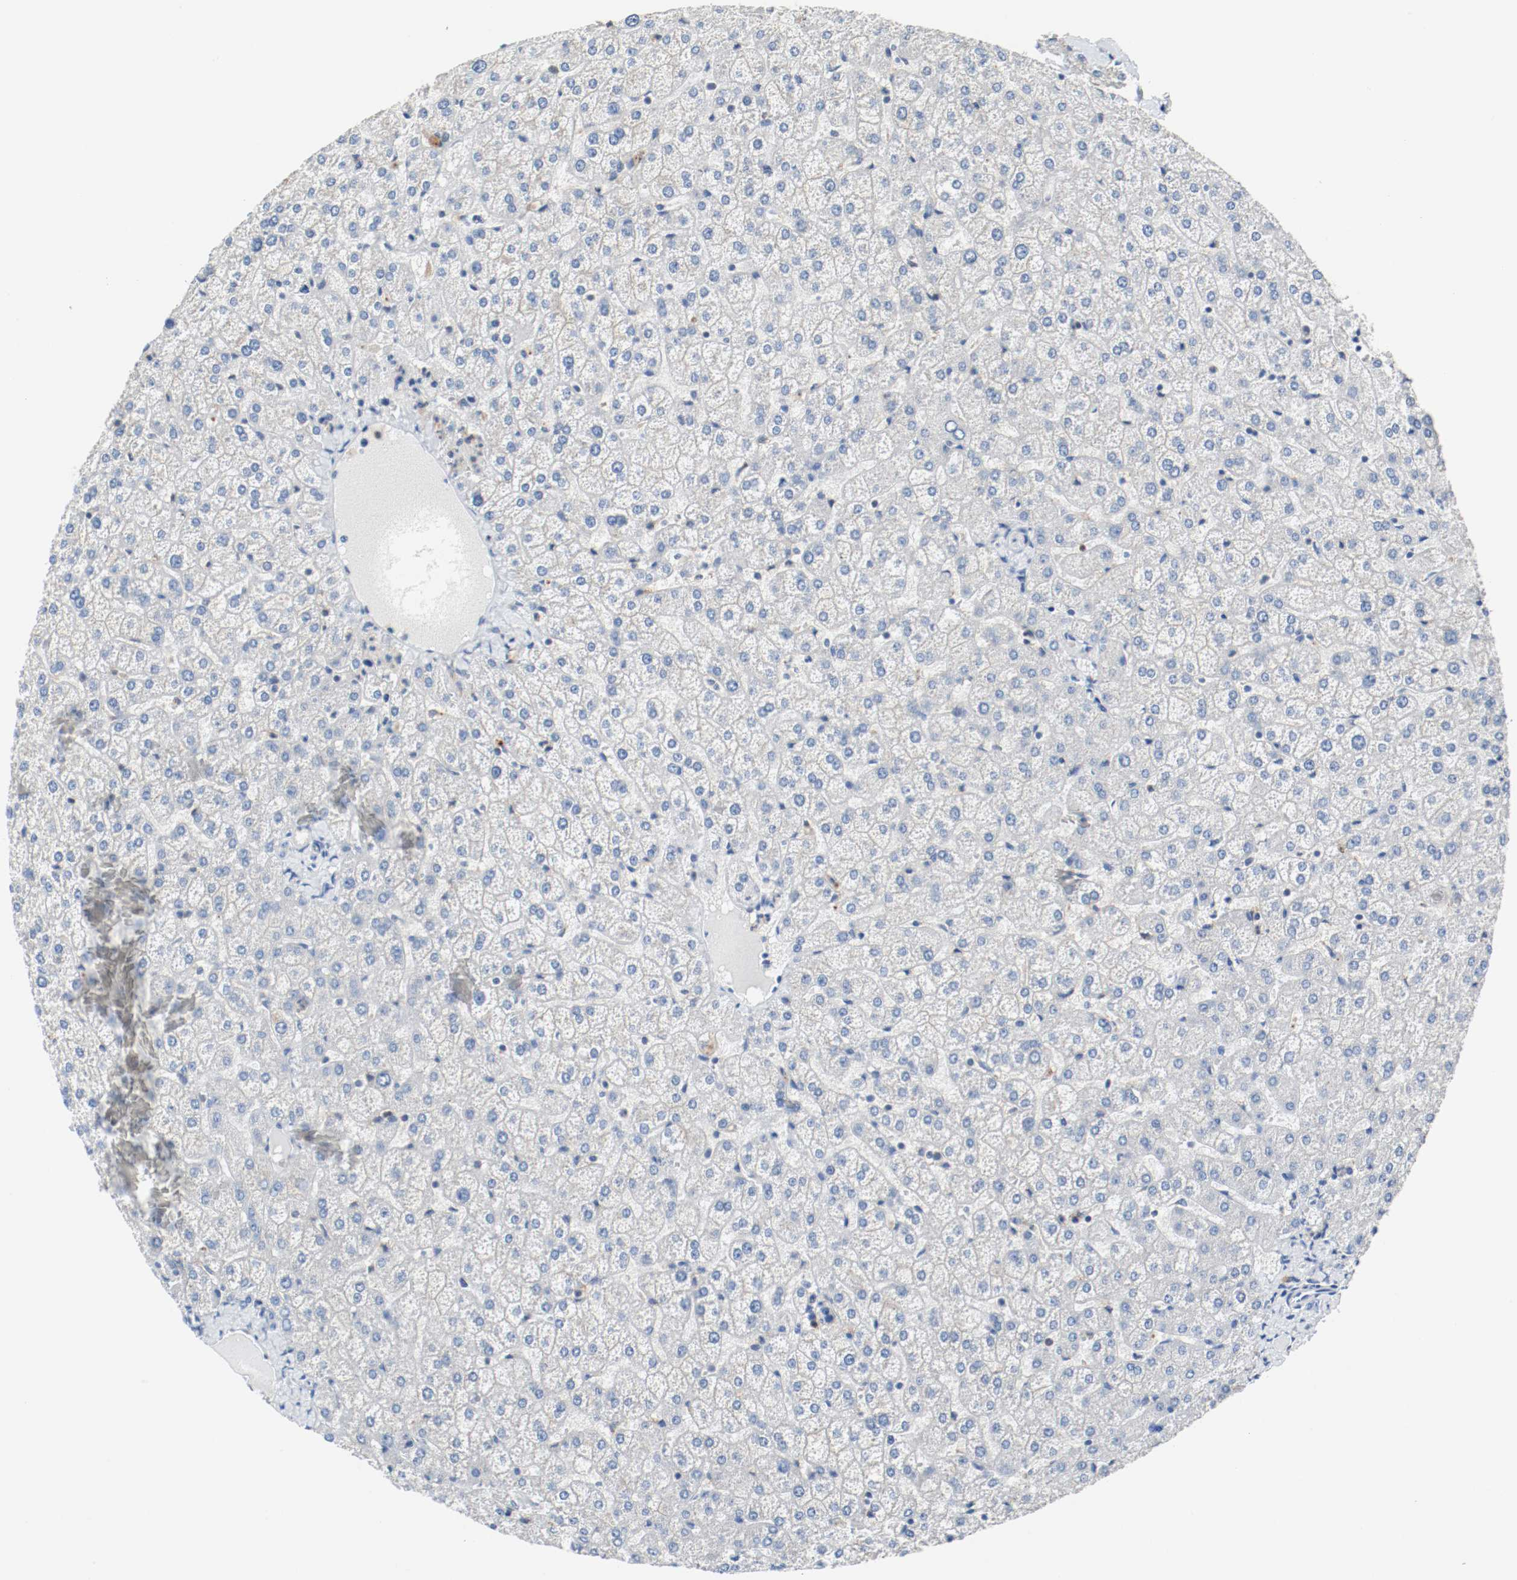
{"staining": {"intensity": "negative", "quantity": "none", "location": "none"}, "tissue": "liver", "cell_type": "Cholangiocytes", "image_type": "normal", "snomed": [{"axis": "morphology", "description": "Normal tissue, NOS"}, {"axis": "topography", "description": "Liver"}], "caption": "DAB immunohistochemical staining of unremarkable liver exhibits no significant staining in cholangiocytes. (IHC, brightfield microscopy, high magnification).", "gene": "ASH1L", "patient": {"sex": "female", "age": 32}}